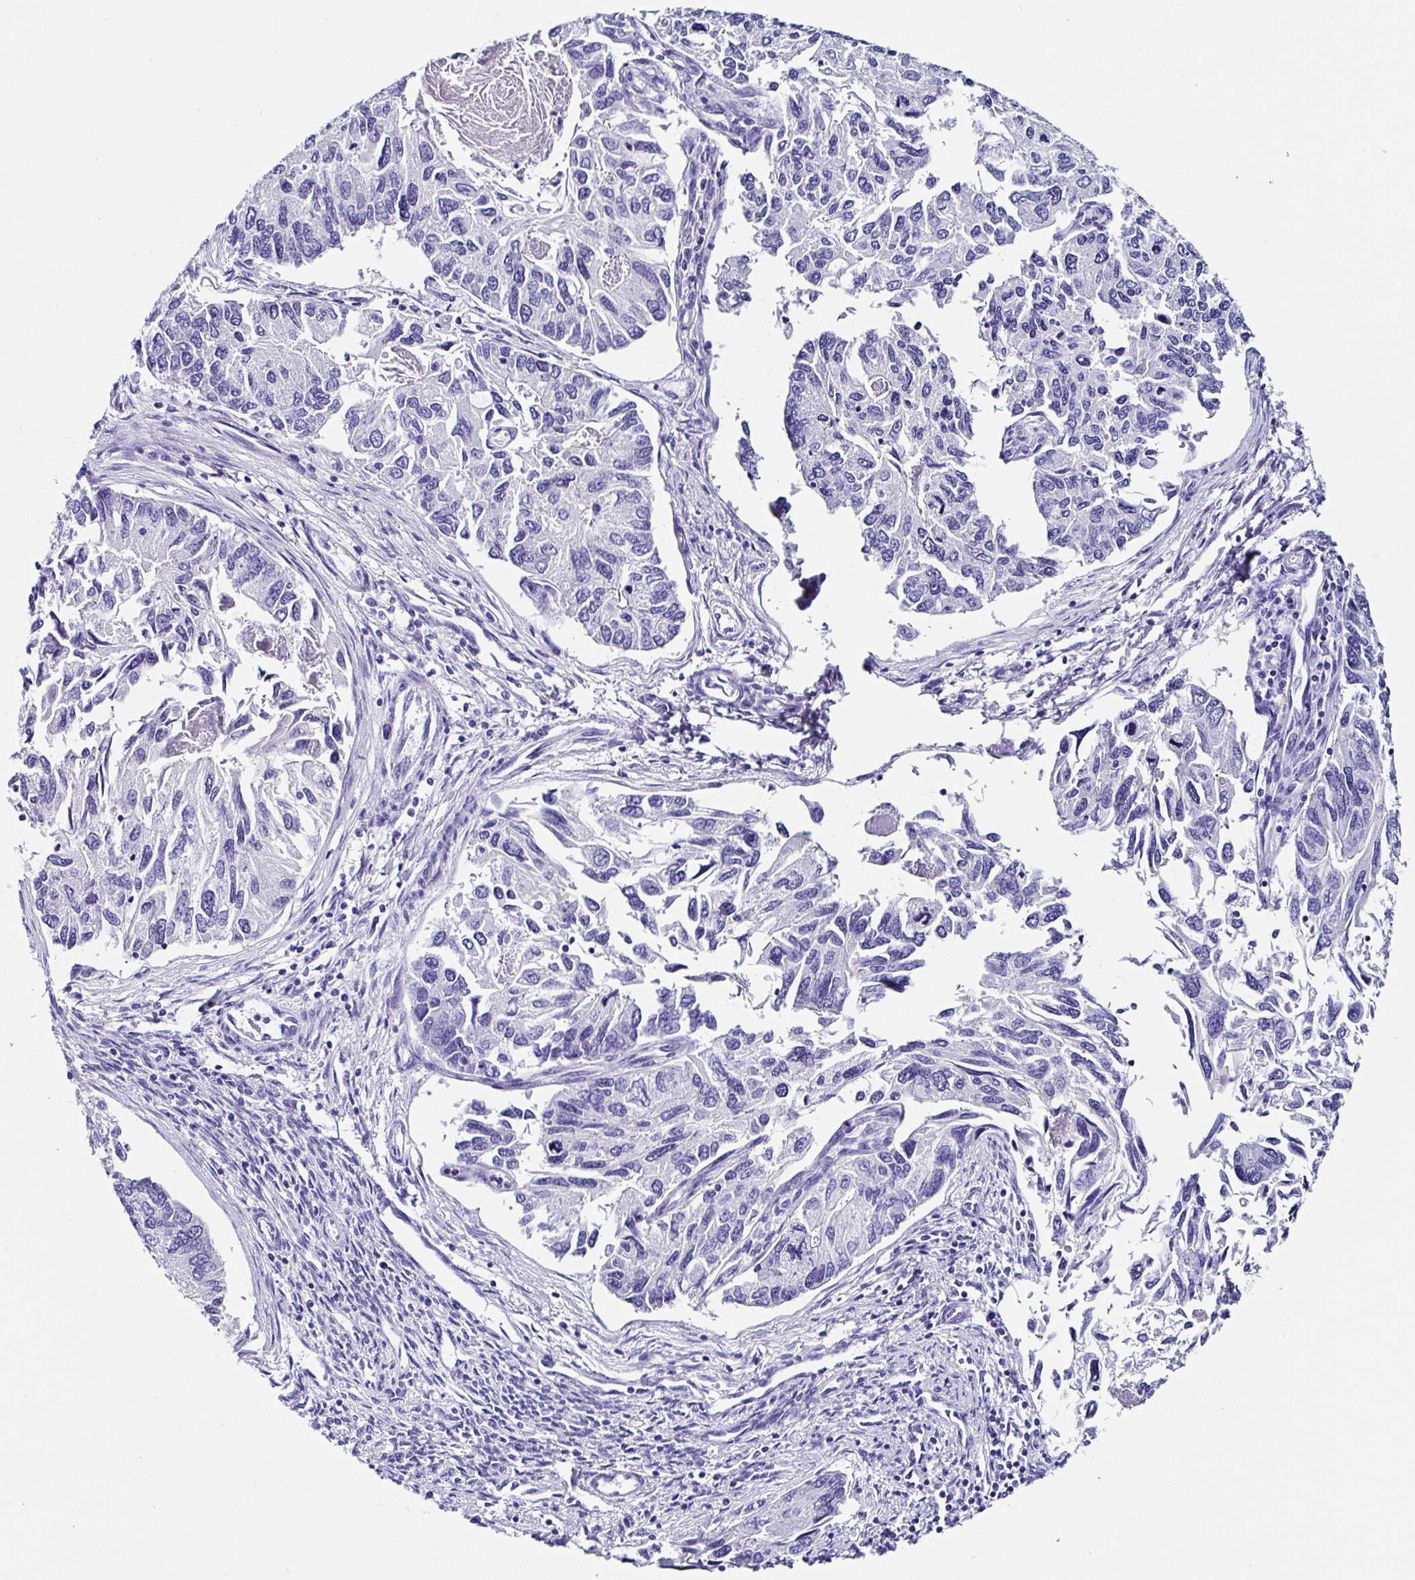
{"staining": {"intensity": "negative", "quantity": "none", "location": "none"}, "tissue": "endometrial cancer", "cell_type": "Tumor cells", "image_type": "cancer", "snomed": [{"axis": "morphology", "description": "Carcinoma, NOS"}, {"axis": "topography", "description": "Uterus"}], "caption": "This photomicrograph is of endometrial carcinoma stained with immunohistochemistry to label a protein in brown with the nuclei are counter-stained blue. There is no positivity in tumor cells.", "gene": "UGT3A1", "patient": {"sex": "female", "age": 76}}